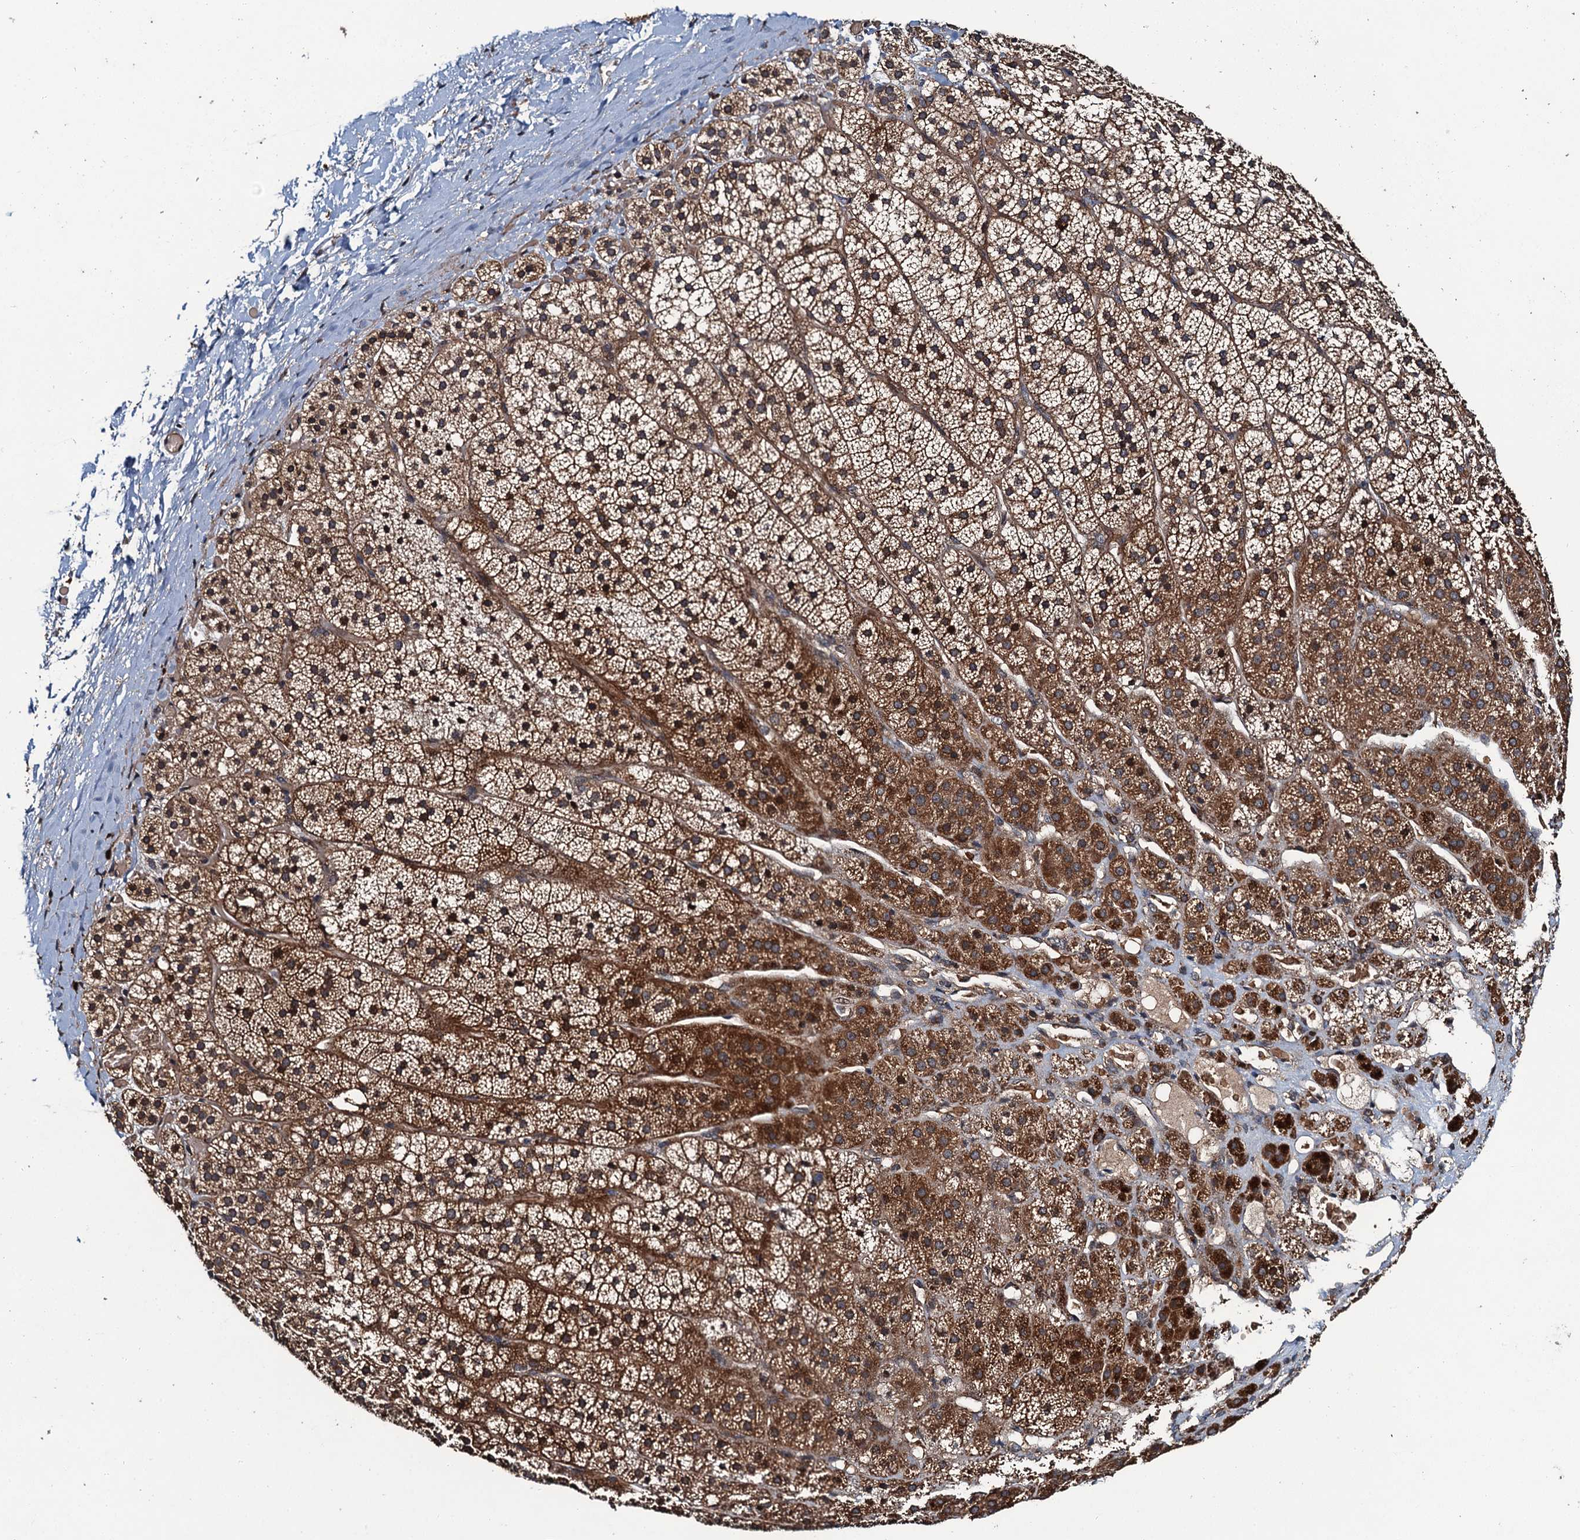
{"staining": {"intensity": "strong", "quantity": "25%-75%", "location": "cytoplasmic/membranous"}, "tissue": "adrenal gland", "cell_type": "Glandular cells", "image_type": "normal", "snomed": [{"axis": "morphology", "description": "Normal tissue, NOS"}, {"axis": "topography", "description": "Adrenal gland"}], "caption": "Adrenal gland stained with IHC demonstrates strong cytoplasmic/membranous positivity in approximately 25%-75% of glandular cells.", "gene": "SNX32", "patient": {"sex": "female", "age": 44}}